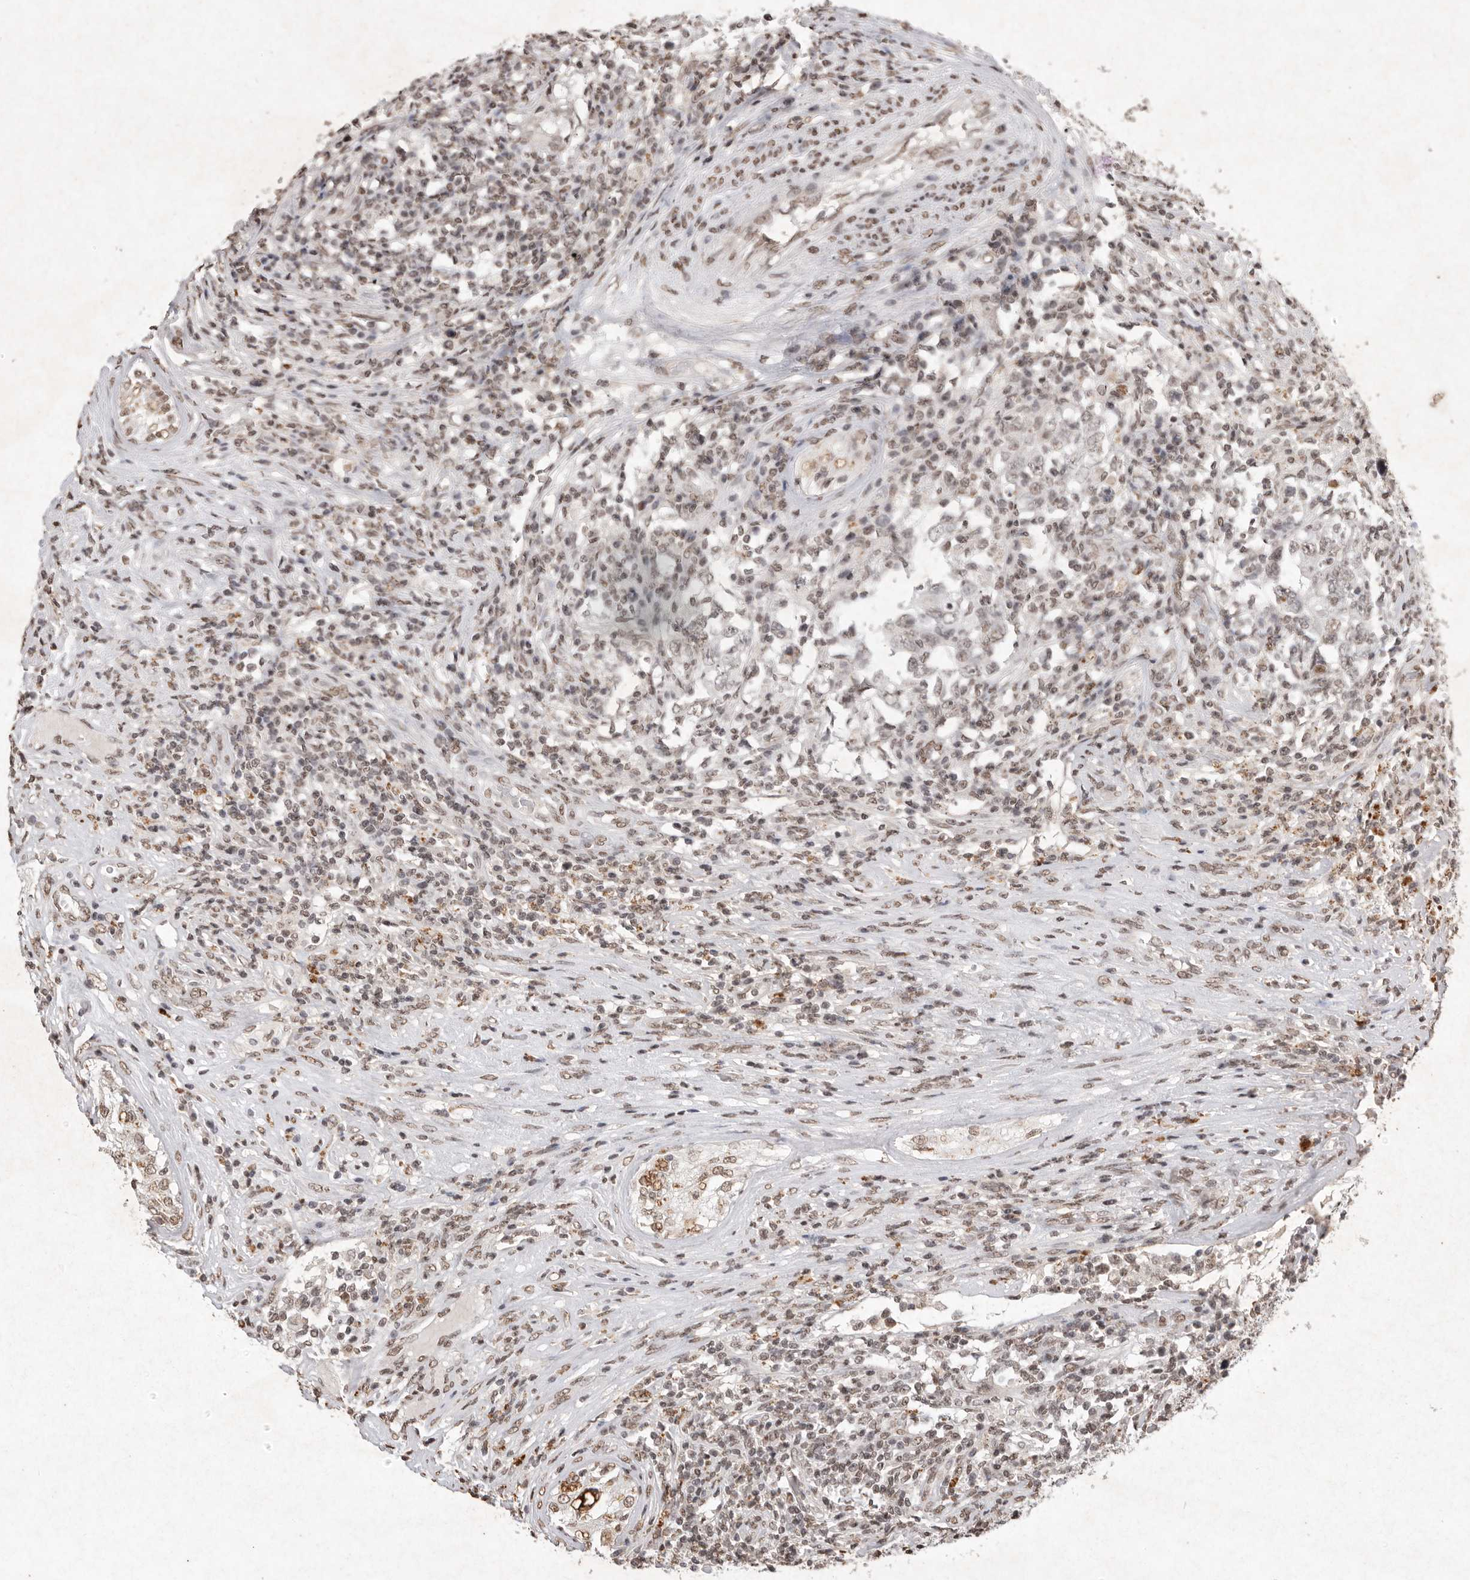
{"staining": {"intensity": "negative", "quantity": "none", "location": "none"}, "tissue": "testis cancer", "cell_type": "Tumor cells", "image_type": "cancer", "snomed": [{"axis": "morphology", "description": "Carcinoma, Embryonal, NOS"}, {"axis": "topography", "description": "Testis"}], "caption": "Tumor cells show no significant protein expression in testis cancer.", "gene": "NKX3-2", "patient": {"sex": "male", "age": 26}}